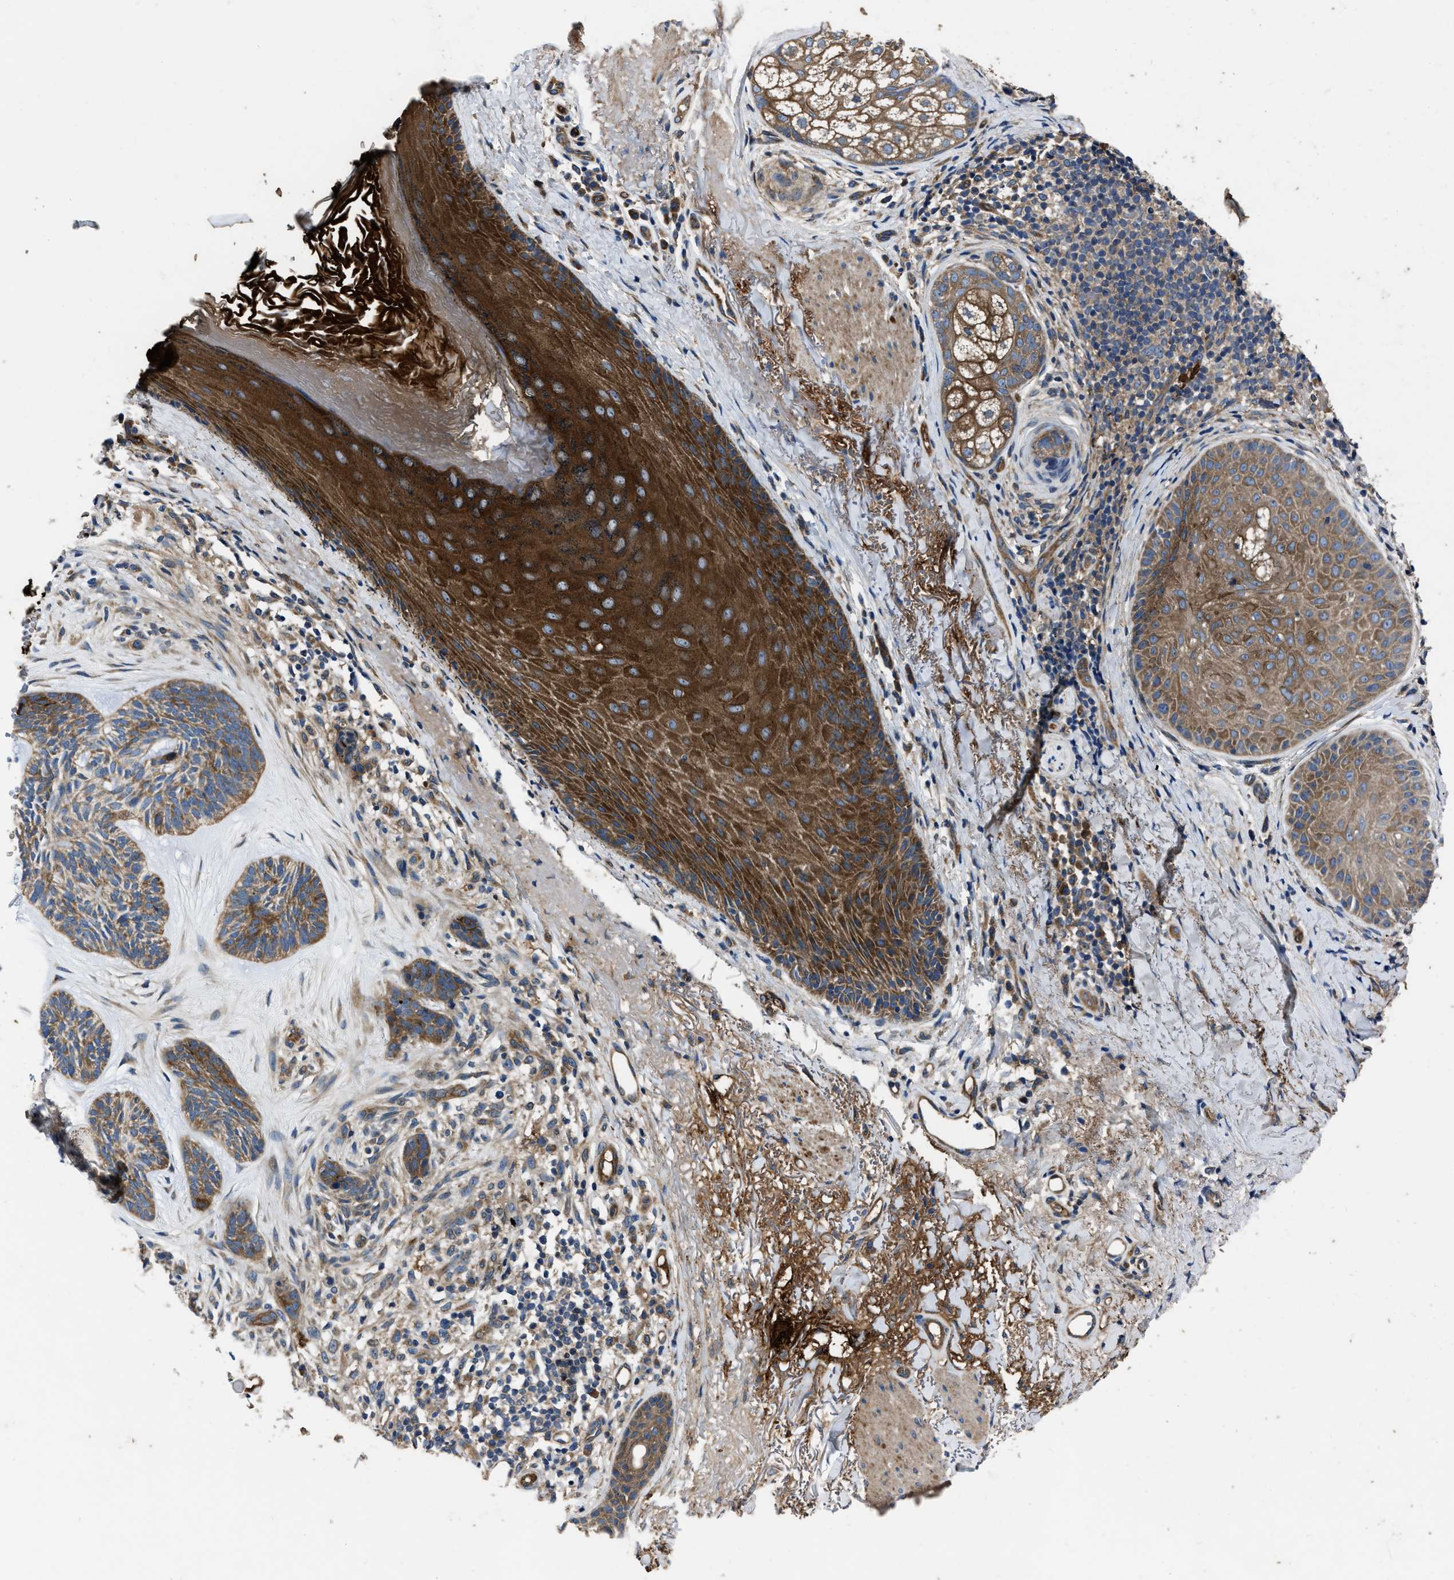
{"staining": {"intensity": "moderate", "quantity": "25%-75%", "location": "cytoplasmic/membranous"}, "tissue": "skin cancer", "cell_type": "Tumor cells", "image_type": "cancer", "snomed": [{"axis": "morphology", "description": "Basal cell carcinoma"}, {"axis": "topography", "description": "Skin"}], "caption": "Tumor cells display medium levels of moderate cytoplasmic/membranous positivity in about 25%-75% of cells in human basal cell carcinoma (skin).", "gene": "ERC1", "patient": {"sex": "male", "age": 55}}